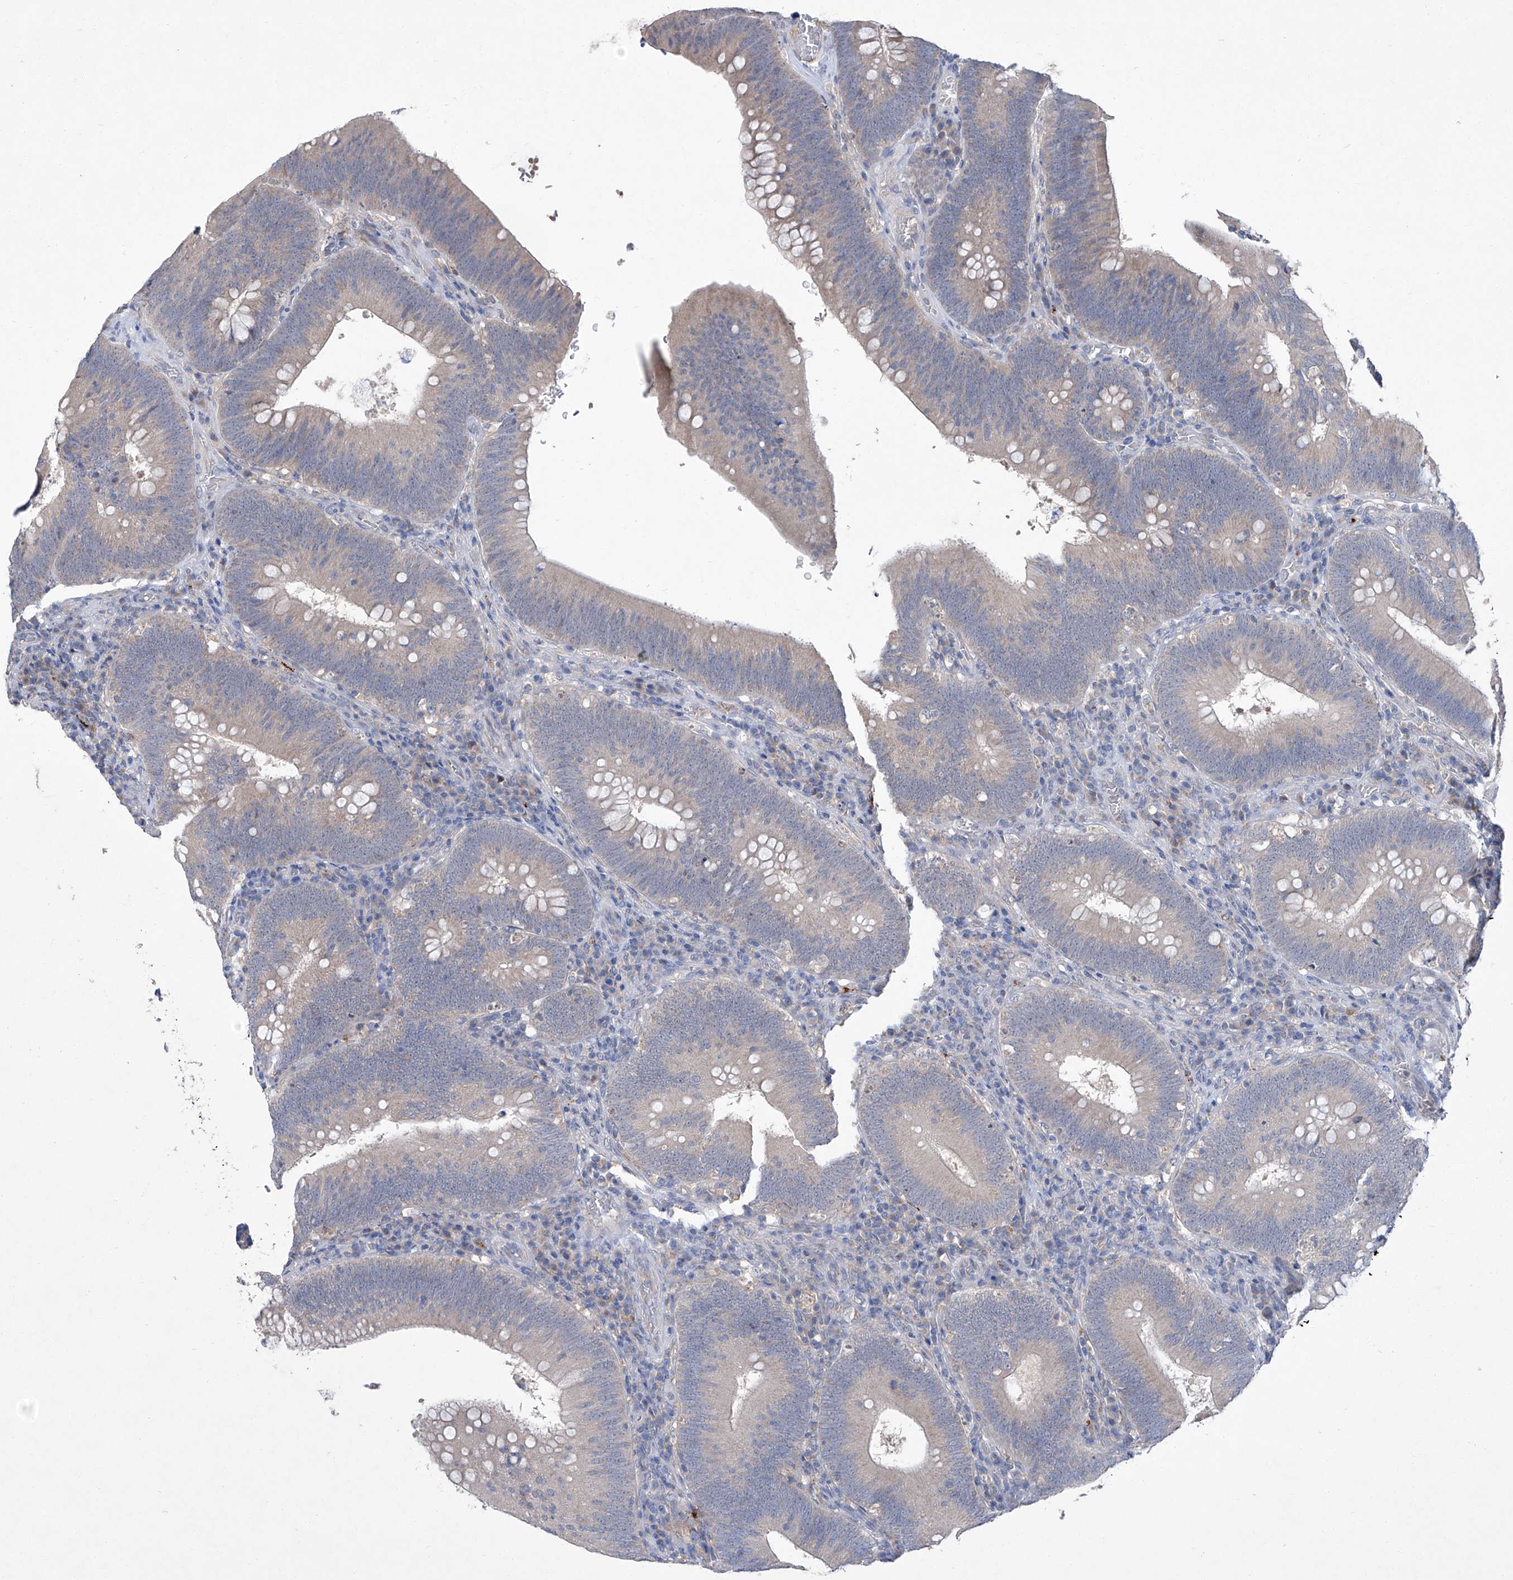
{"staining": {"intensity": "weak", "quantity": "<25%", "location": "cytoplasmic/membranous"}, "tissue": "colorectal cancer", "cell_type": "Tumor cells", "image_type": "cancer", "snomed": [{"axis": "morphology", "description": "Normal tissue, NOS"}, {"axis": "topography", "description": "Colon"}], "caption": "A high-resolution micrograph shows IHC staining of colorectal cancer, which displays no significant positivity in tumor cells.", "gene": "SBK2", "patient": {"sex": "female", "age": 82}}